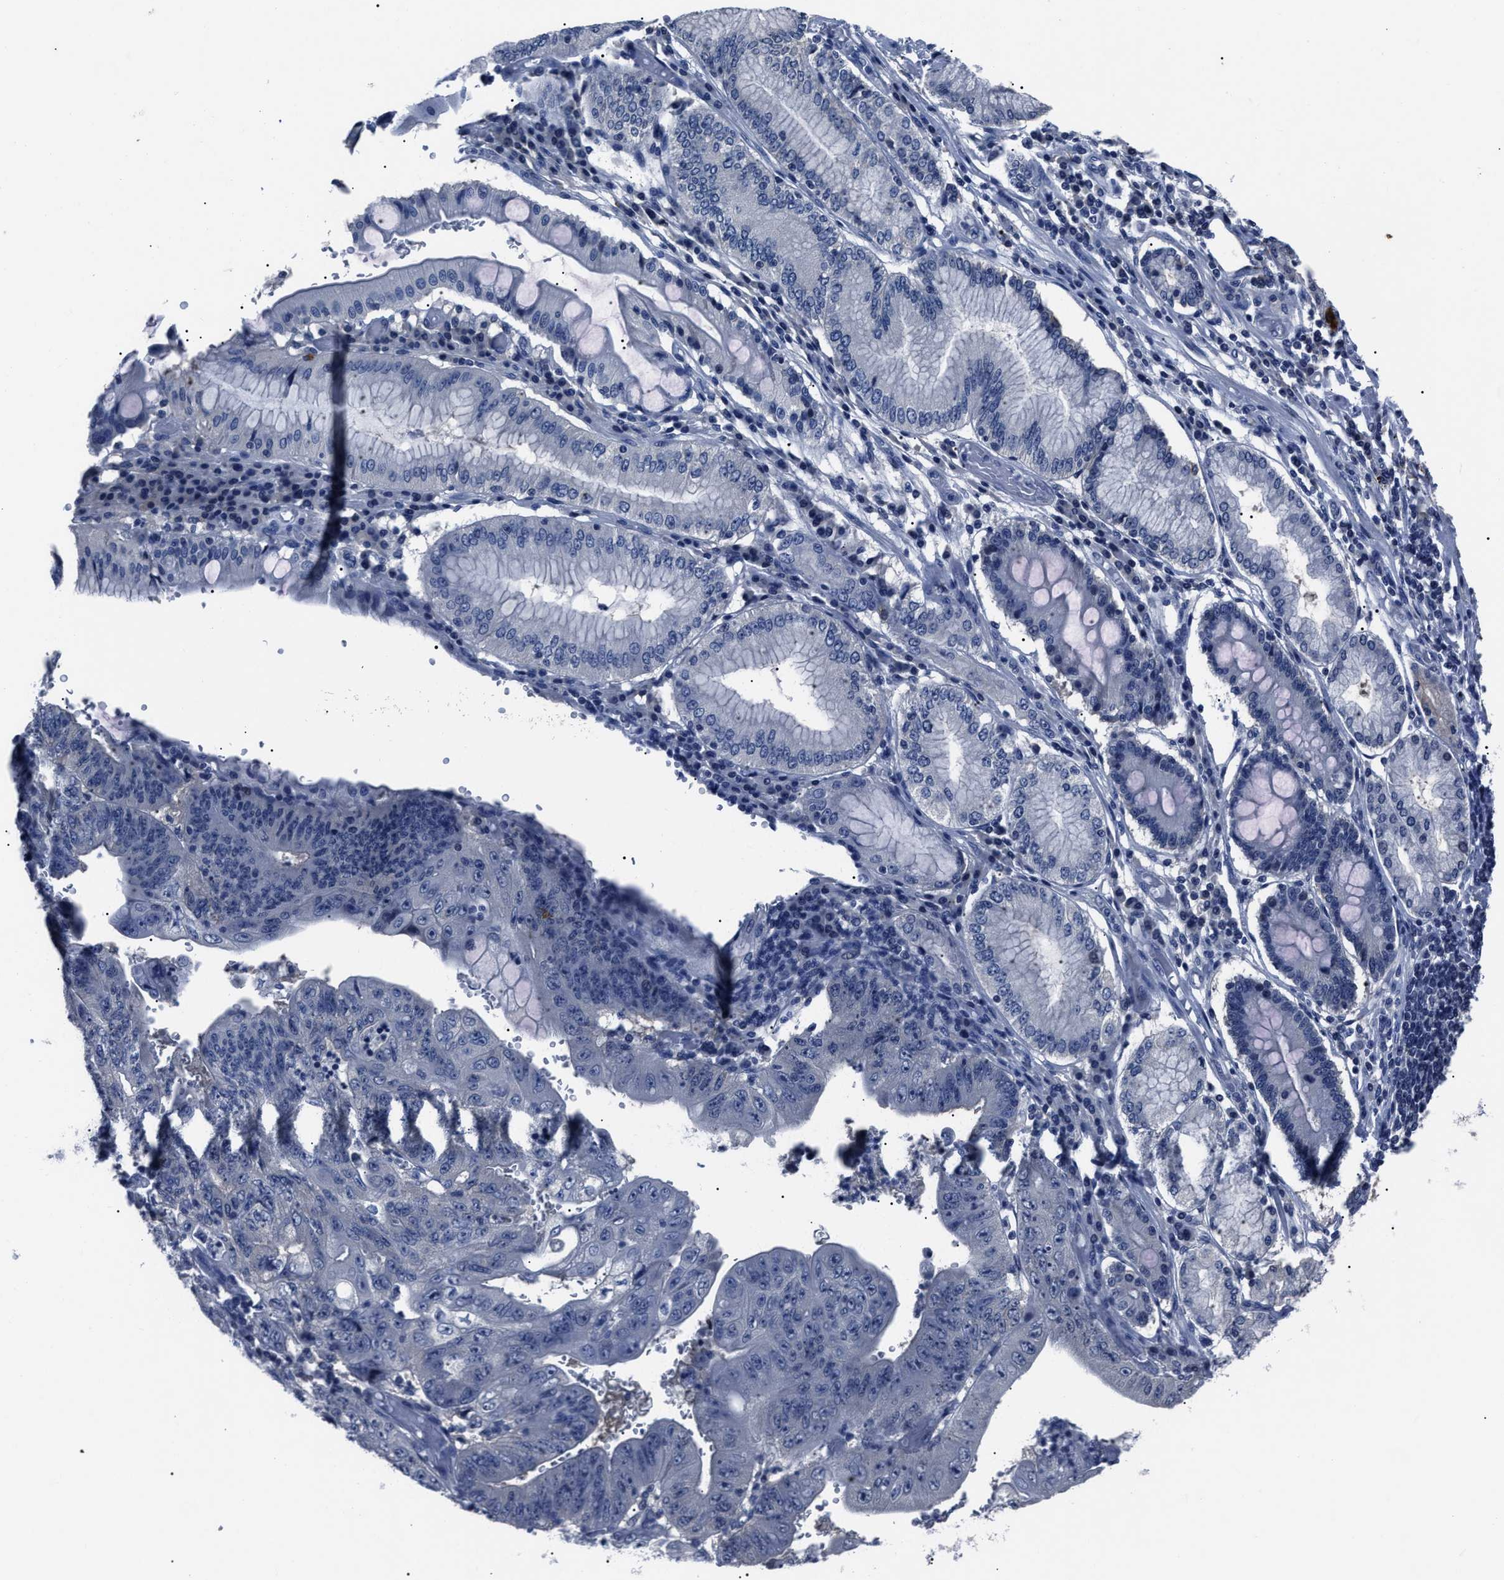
{"staining": {"intensity": "negative", "quantity": "none", "location": "none"}, "tissue": "stomach cancer", "cell_type": "Tumor cells", "image_type": "cancer", "snomed": [{"axis": "morphology", "description": "Adenocarcinoma, NOS"}, {"axis": "topography", "description": "Stomach"}], "caption": "The image demonstrates no significant positivity in tumor cells of stomach cancer. (DAB IHC, high magnification).", "gene": "LRWD1", "patient": {"sex": "female", "age": 73}}